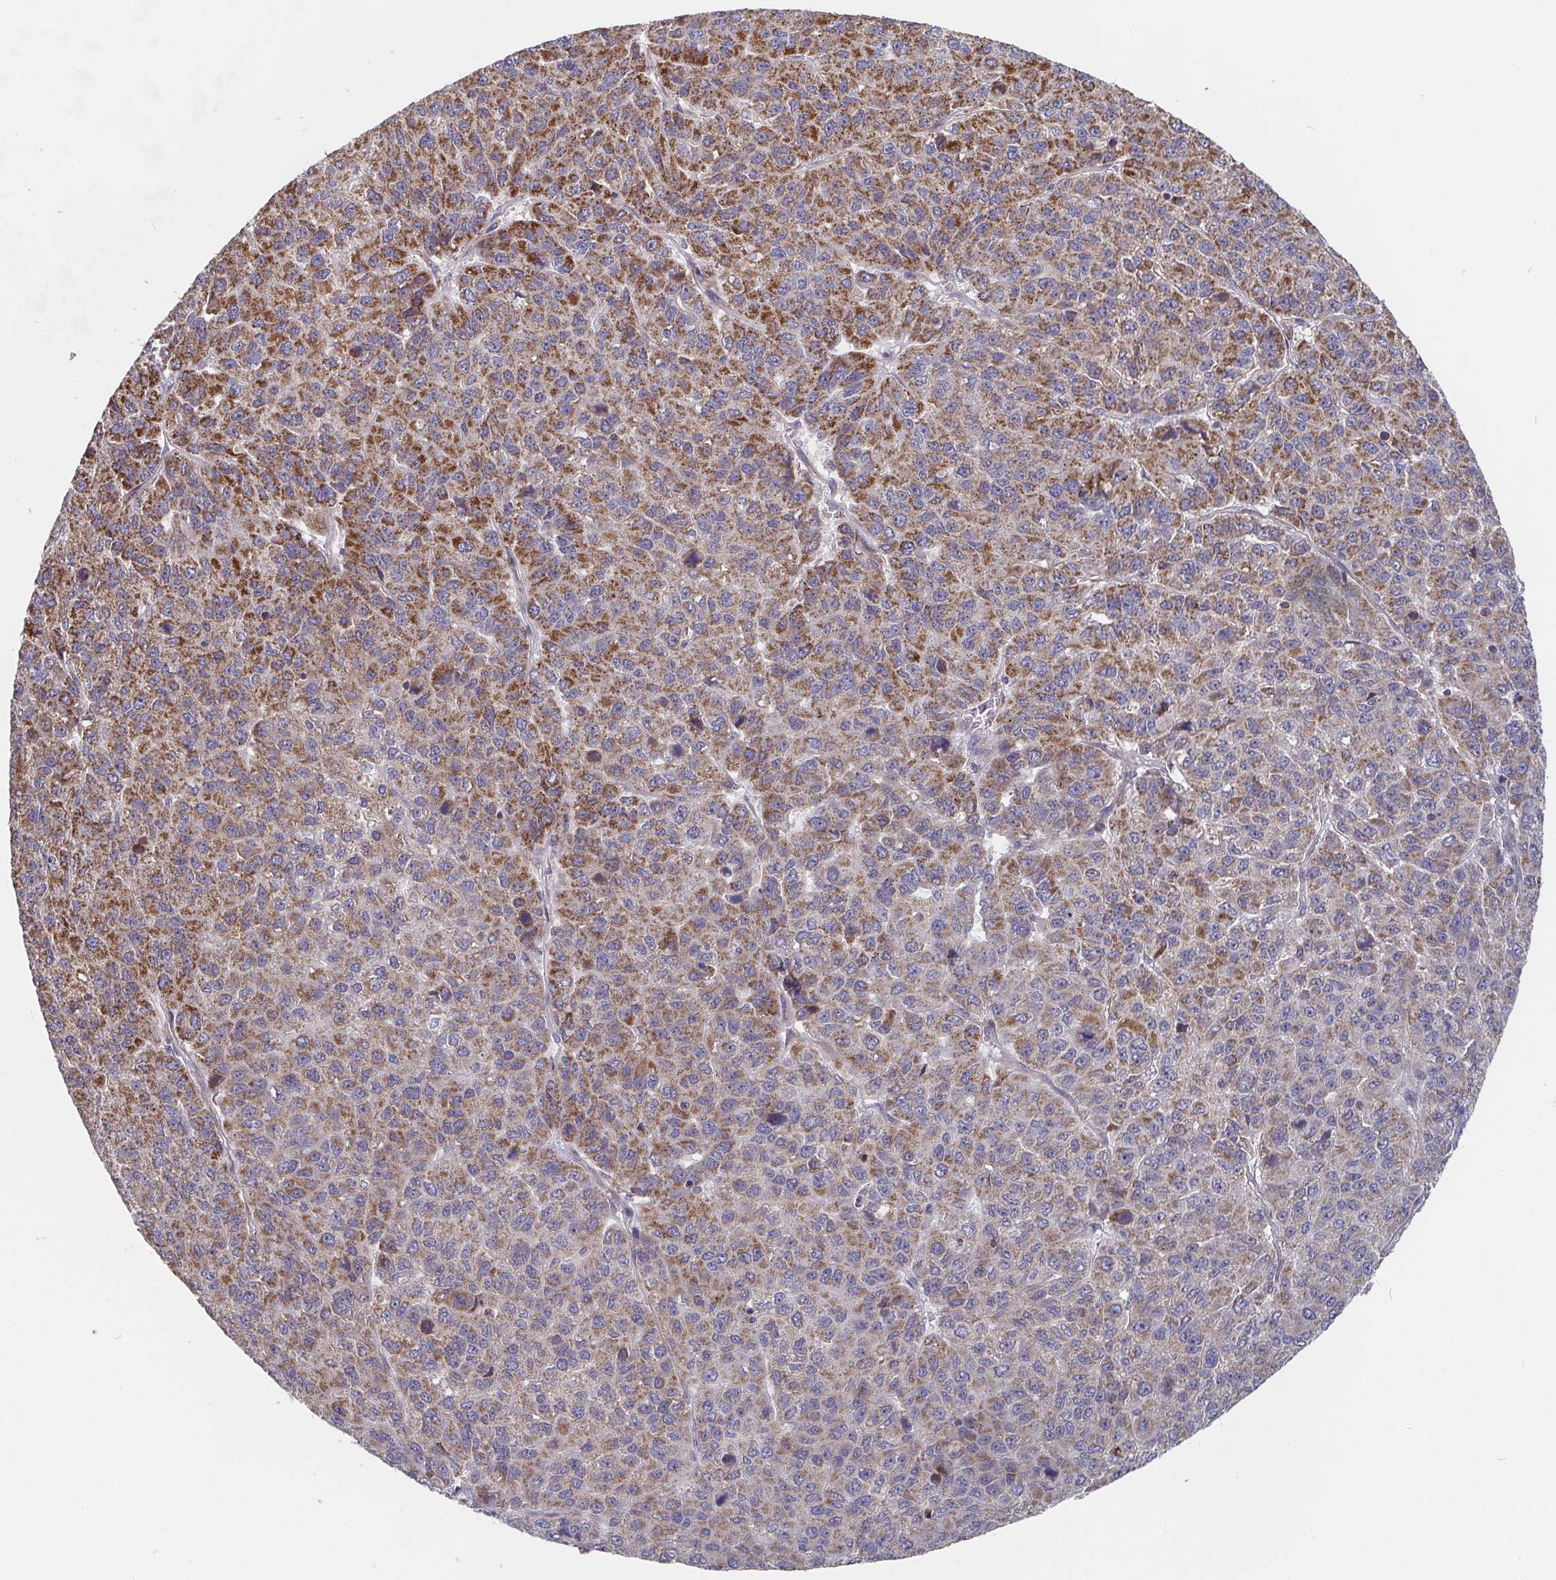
{"staining": {"intensity": "strong", "quantity": "25%-75%", "location": "cytoplasmic/membranous"}, "tissue": "liver cancer", "cell_type": "Tumor cells", "image_type": "cancer", "snomed": [{"axis": "morphology", "description": "Carcinoma, Hepatocellular, NOS"}, {"axis": "topography", "description": "Liver"}], "caption": "A high amount of strong cytoplasmic/membranous staining is seen in approximately 25%-75% of tumor cells in liver cancer (hepatocellular carcinoma) tissue.", "gene": "PDF", "patient": {"sex": "male", "age": 69}}